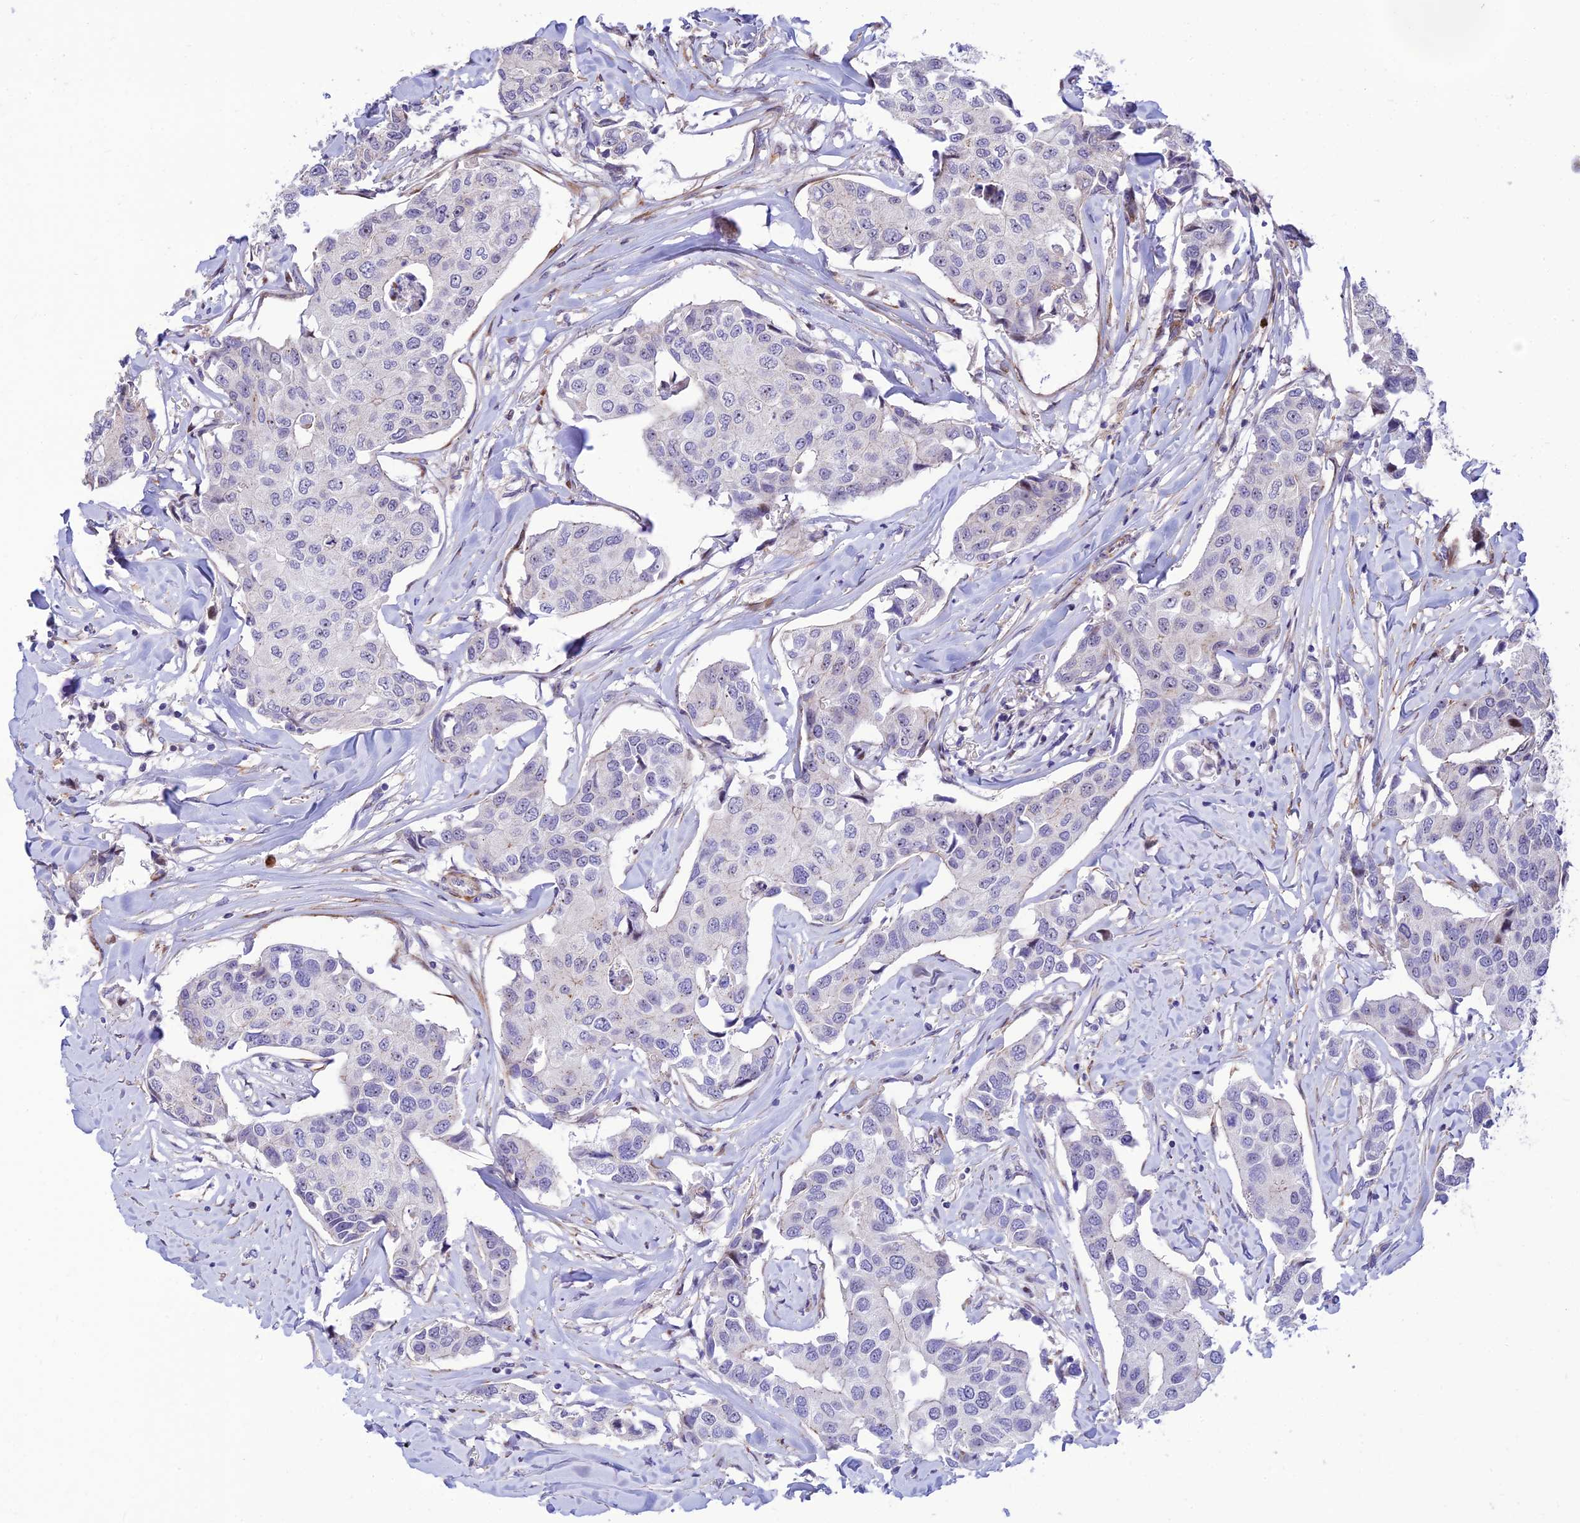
{"staining": {"intensity": "negative", "quantity": "none", "location": "none"}, "tissue": "breast cancer", "cell_type": "Tumor cells", "image_type": "cancer", "snomed": [{"axis": "morphology", "description": "Duct carcinoma"}, {"axis": "topography", "description": "Breast"}], "caption": "The image shows no significant staining in tumor cells of intraductal carcinoma (breast). (Stains: DAB (3,3'-diaminobenzidine) immunohistochemistry with hematoxylin counter stain, Microscopy: brightfield microscopy at high magnification).", "gene": "KBTBD7", "patient": {"sex": "female", "age": 80}}